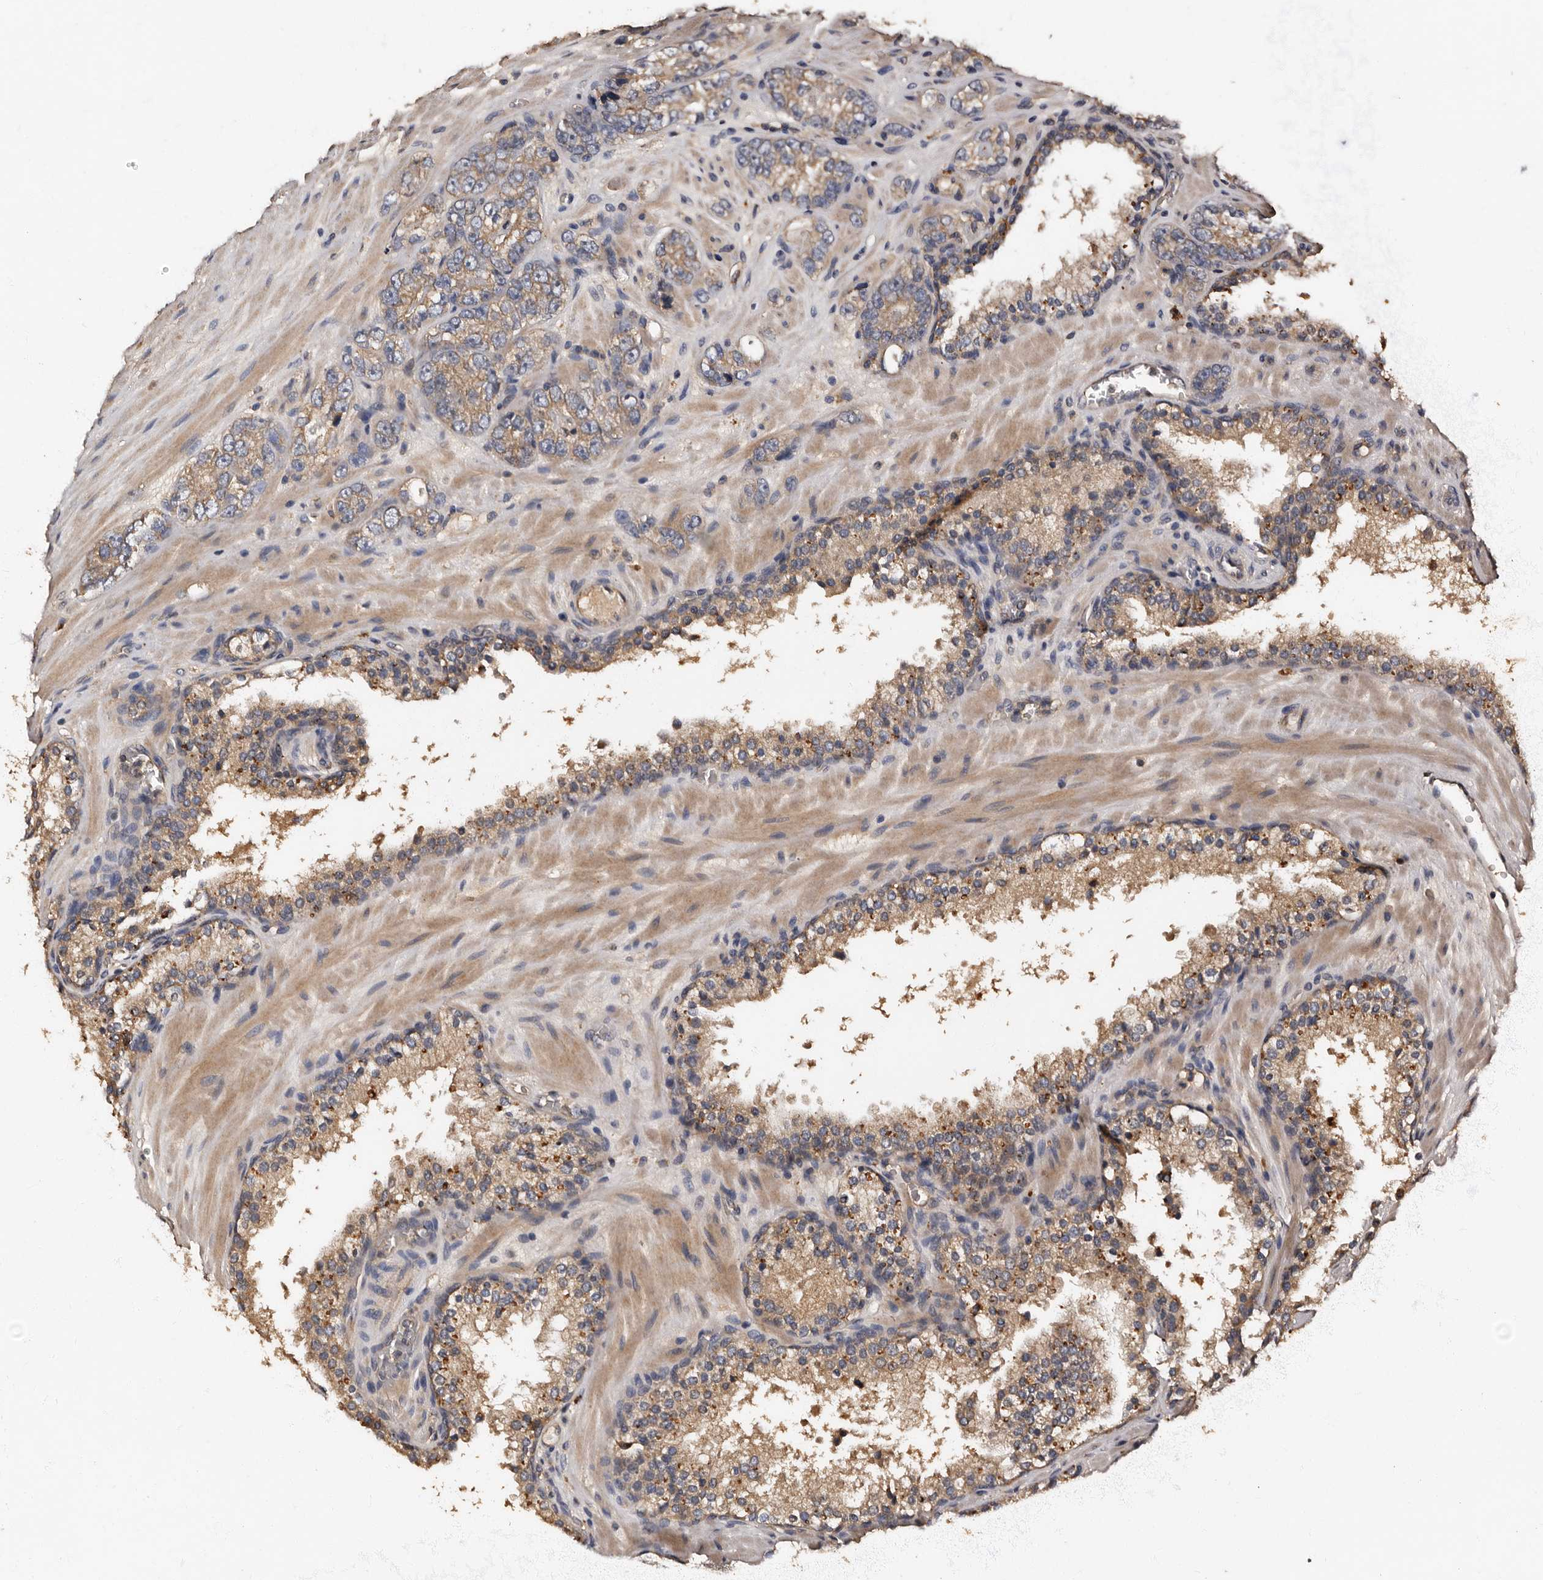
{"staining": {"intensity": "weak", "quantity": ">75%", "location": "cytoplasmic/membranous"}, "tissue": "prostate cancer", "cell_type": "Tumor cells", "image_type": "cancer", "snomed": [{"axis": "morphology", "description": "Adenocarcinoma, High grade"}, {"axis": "topography", "description": "Prostate"}], "caption": "Human prostate adenocarcinoma (high-grade) stained with a brown dye reveals weak cytoplasmic/membranous positive positivity in about >75% of tumor cells.", "gene": "ADCK5", "patient": {"sex": "male", "age": 56}}